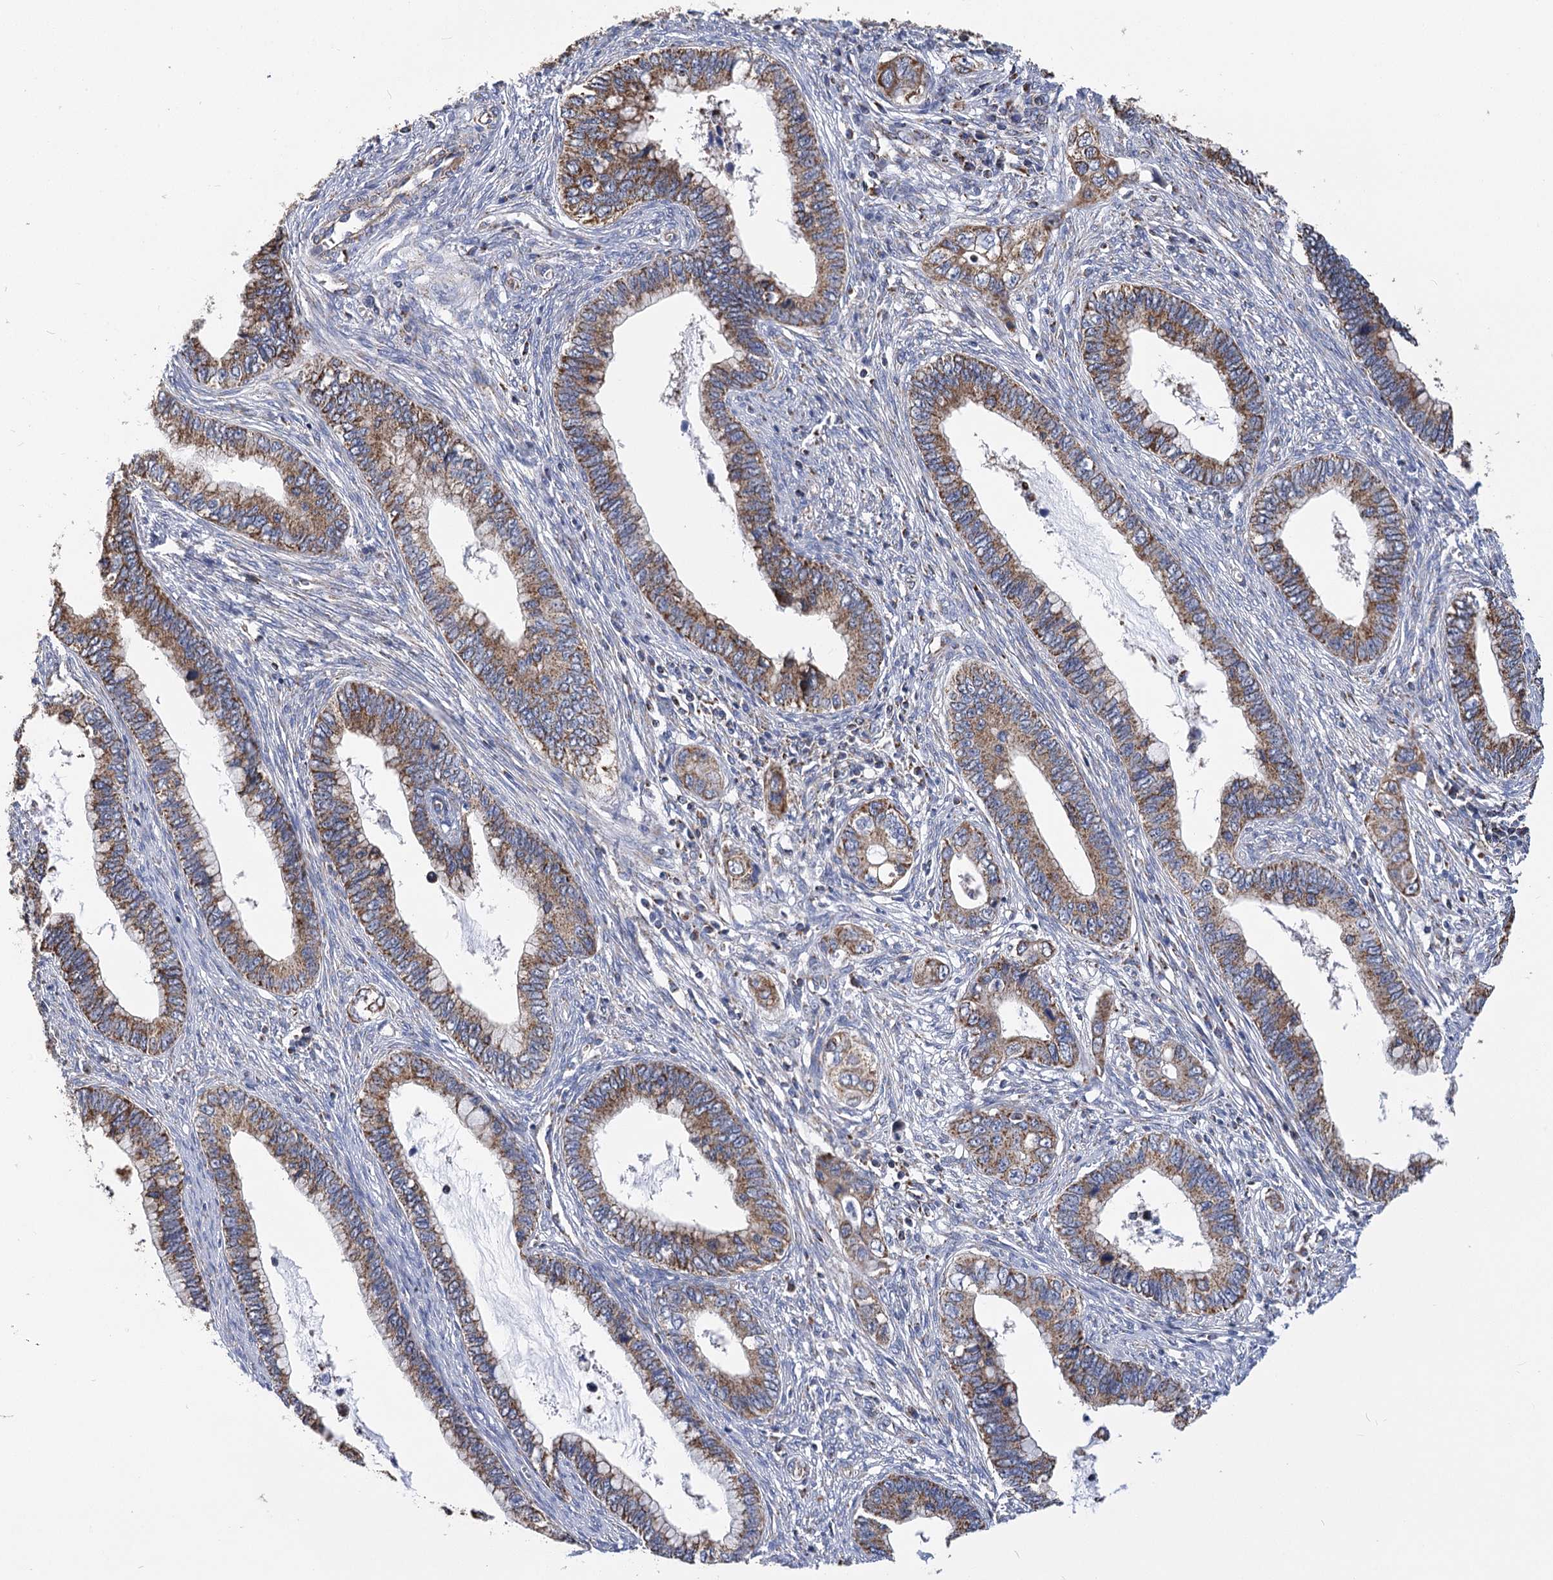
{"staining": {"intensity": "moderate", "quantity": ">75%", "location": "cytoplasmic/membranous"}, "tissue": "cervical cancer", "cell_type": "Tumor cells", "image_type": "cancer", "snomed": [{"axis": "morphology", "description": "Adenocarcinoma, NOS"}, {"axis": "topography", "description": "Cervix"}], "caption": "Immunohistochemical staining of cervical adenocarcinoma shows medium levels of moderate cytoplasmic/membranous staining in about >75% of tumor cells.", "gene": "CCDC73", "patient": {"sex": "female", "age": 44}}